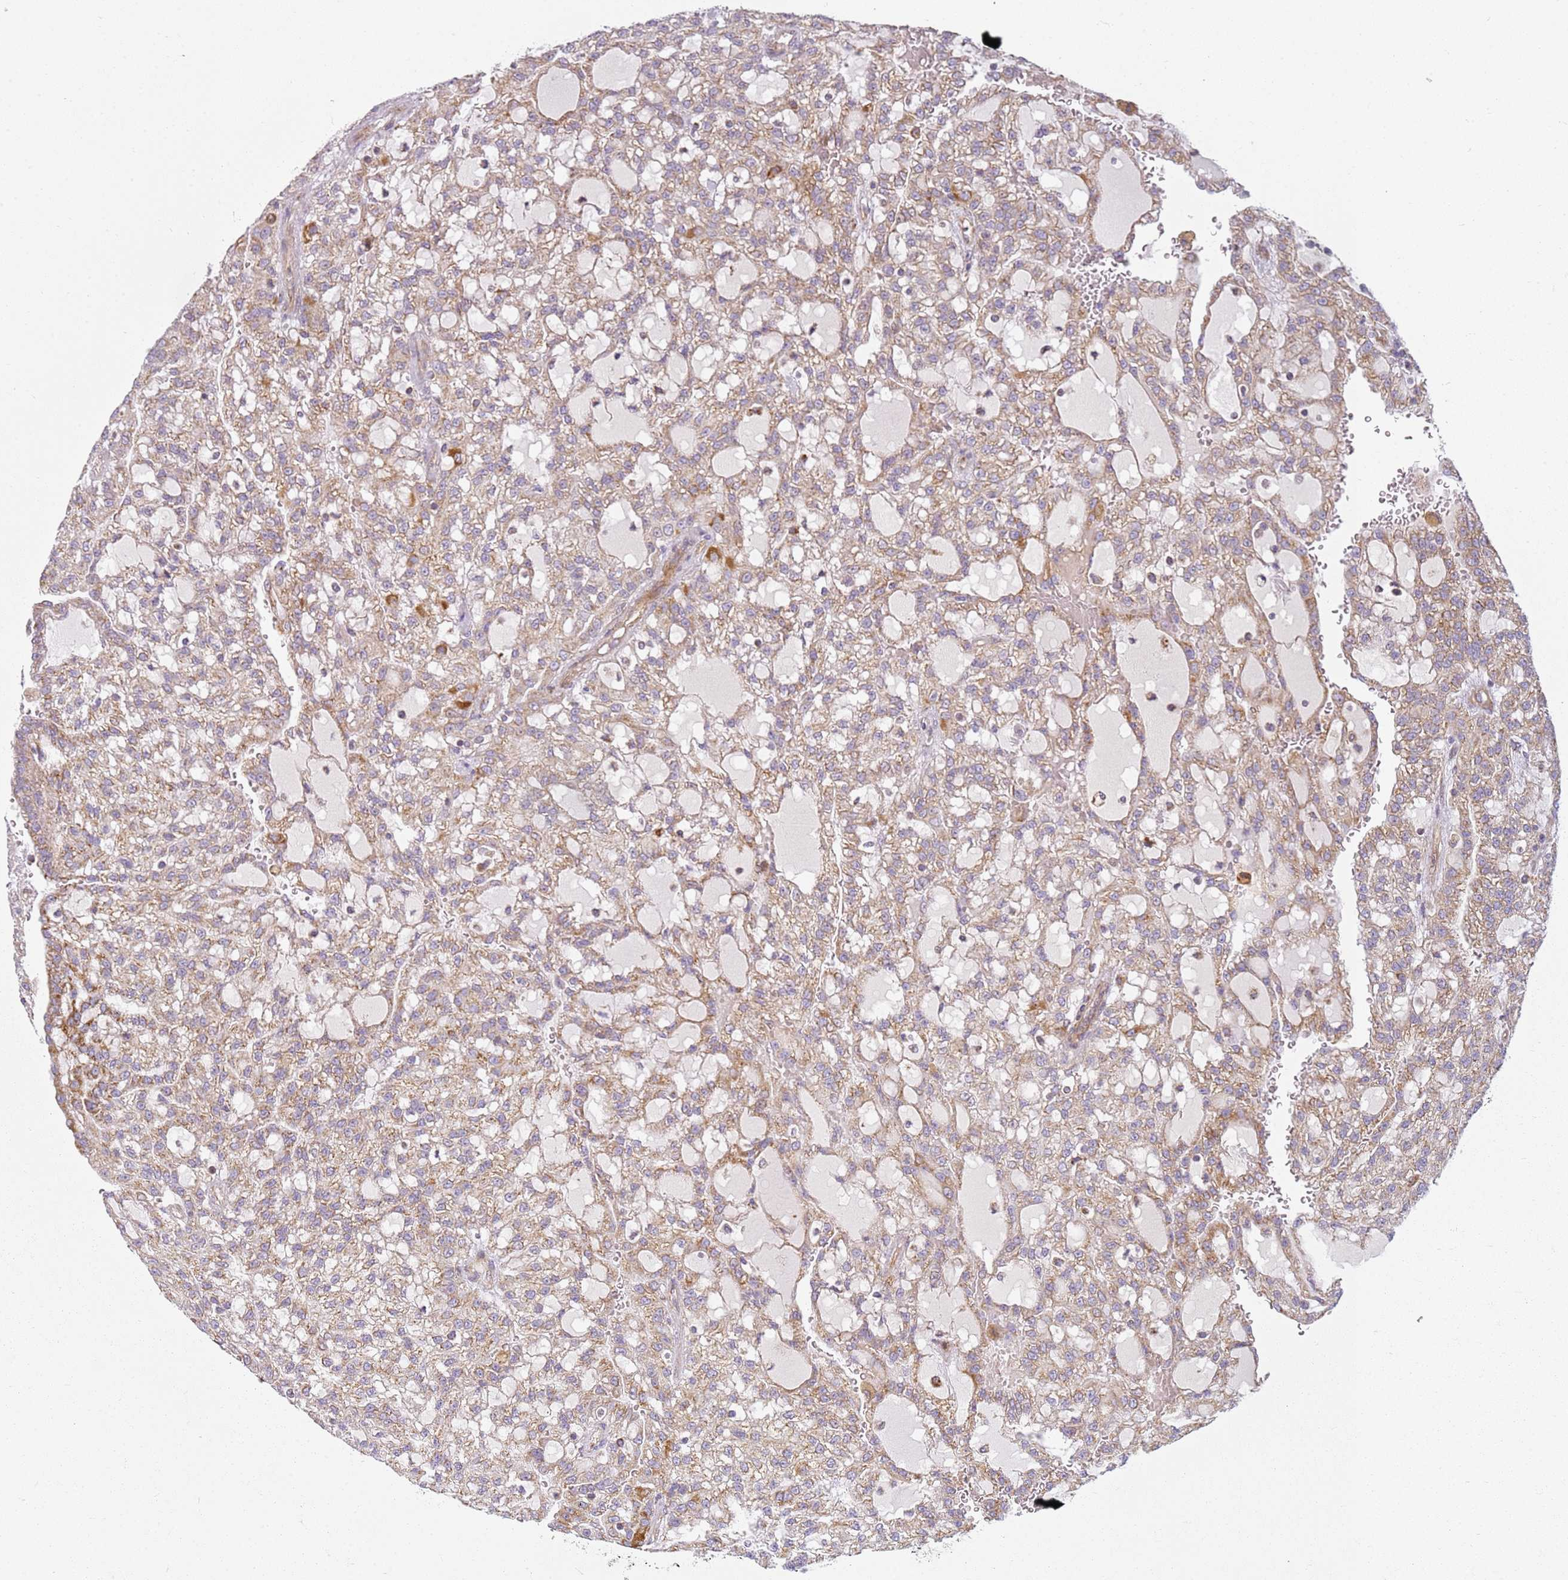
{"staining": {"intensity": "weak", "quantity": ">75%", "location": "cytoplasmic/membranous"}, "tissue": "renal cancer", "cell_type": "Tumor cells", "image_type": "cancer", "snomed": [{"axis": "morphology", "description": "Adenocarcinoma, NOS"}, {"axis": "topography", "description": "Kidney"}], "caption": "Renal cancer (adenocarcinoma) stained for a protein displays weak cytoplasmic/membranous positivity in tumor cells.", "gene": "TMEM200C", "patient": {"sex": "male", "age": 63}}